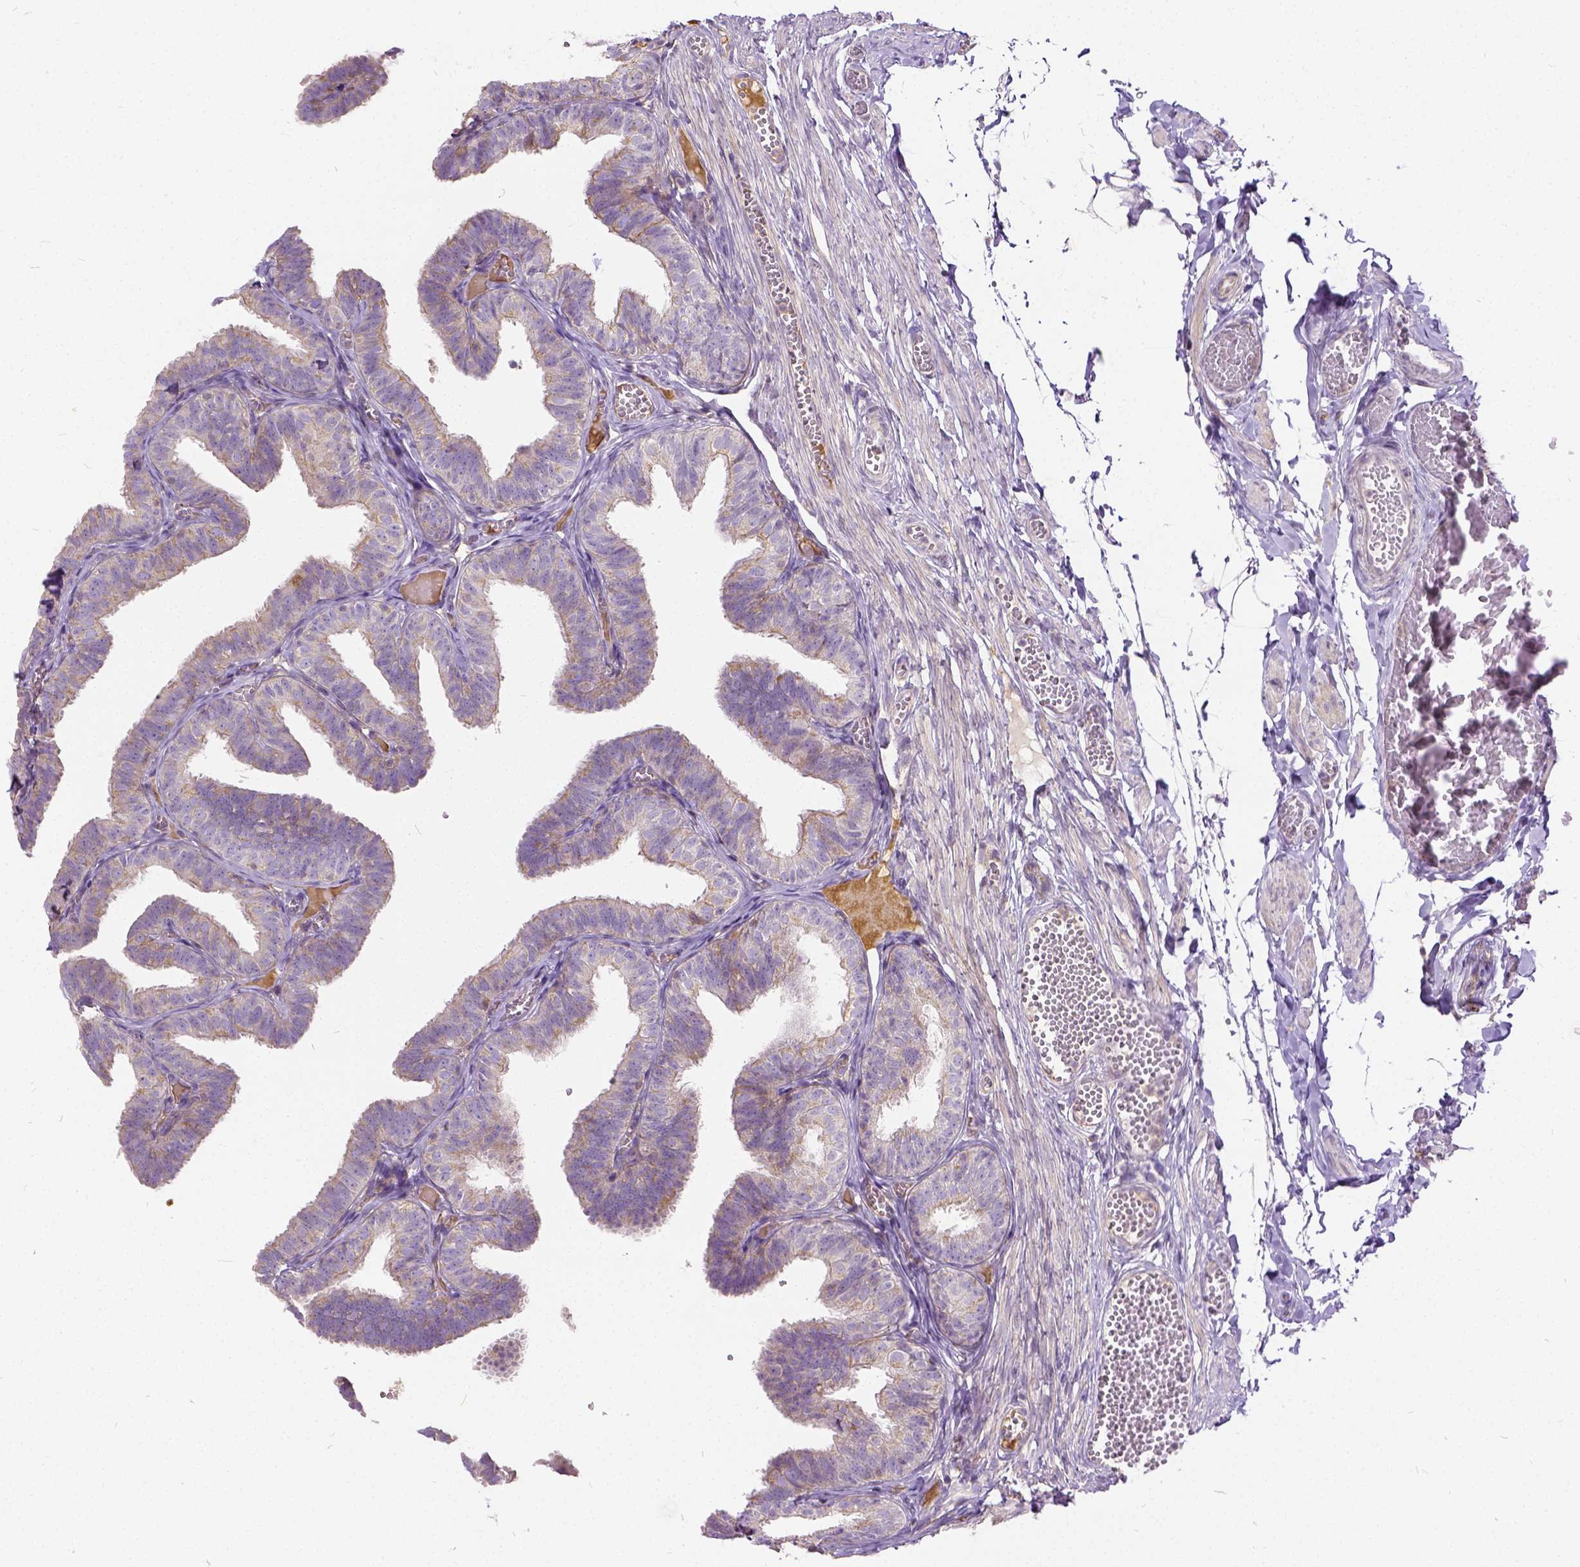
{"staining": {"intensity": "weak", "quantity": "25%-75%", "location": "cytoplasmic/membranous"}, "tissue": "fallopian tube", "cell_type": "Glandular cells", "image_type": "normal", "snomed": [{"axis": "morphology", "description": "Normal tissue, NOS"}, {"axis": "topography", "description": "Fallopian tube"}], "caption": "Protein analysis of normal fallopian tube displays weak cytoplasmic/membranous expression in approximately 25%-75% of glandular cells.", "gene": "CADM4", "patient": {"sex": "female", "age": 25}}